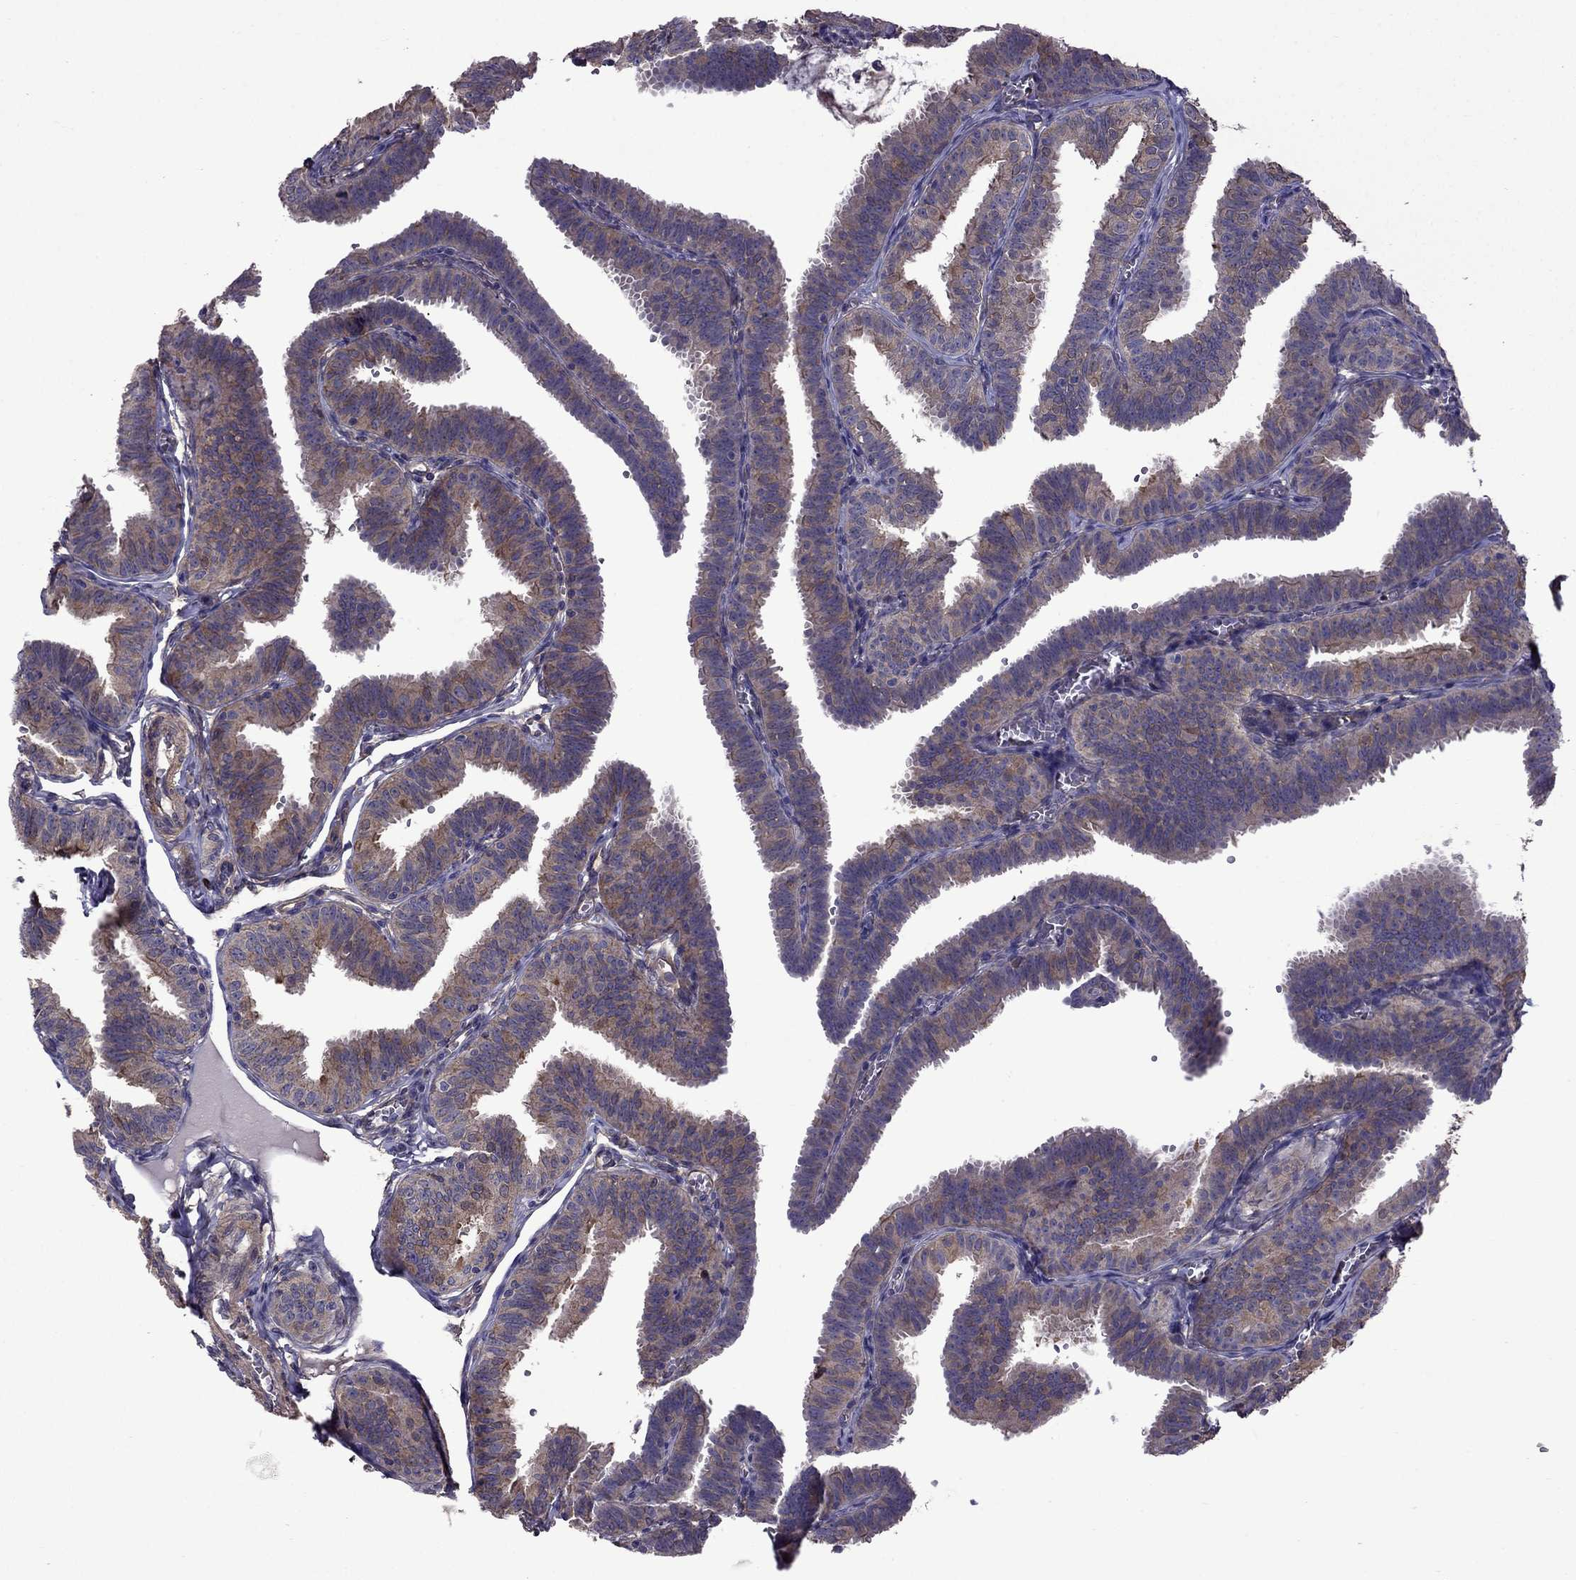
{"staining": {"intensity": "moderate", "quantity": ">75%", "location": "cytoplasmic/membranous"}, "tissue": "fallopian tube", "cell_type": "Glandular cells", "image_type": "normal", "snomed": [{"axis": "morphology", "description": "Normal tissue, NOS"}, {"axis": "topography", "description": "Fallopian tube"}], "caption": "Fallopian tube stained with DAB (3,3'-diaminobenzidine) immunohistochemistry demonstrates medium levels of moderate cytoplasmic/membranous positivity in about >75% of glandular cells.", "gene": "ITGB1", "patient": {"sex": "female", "age": 25}}